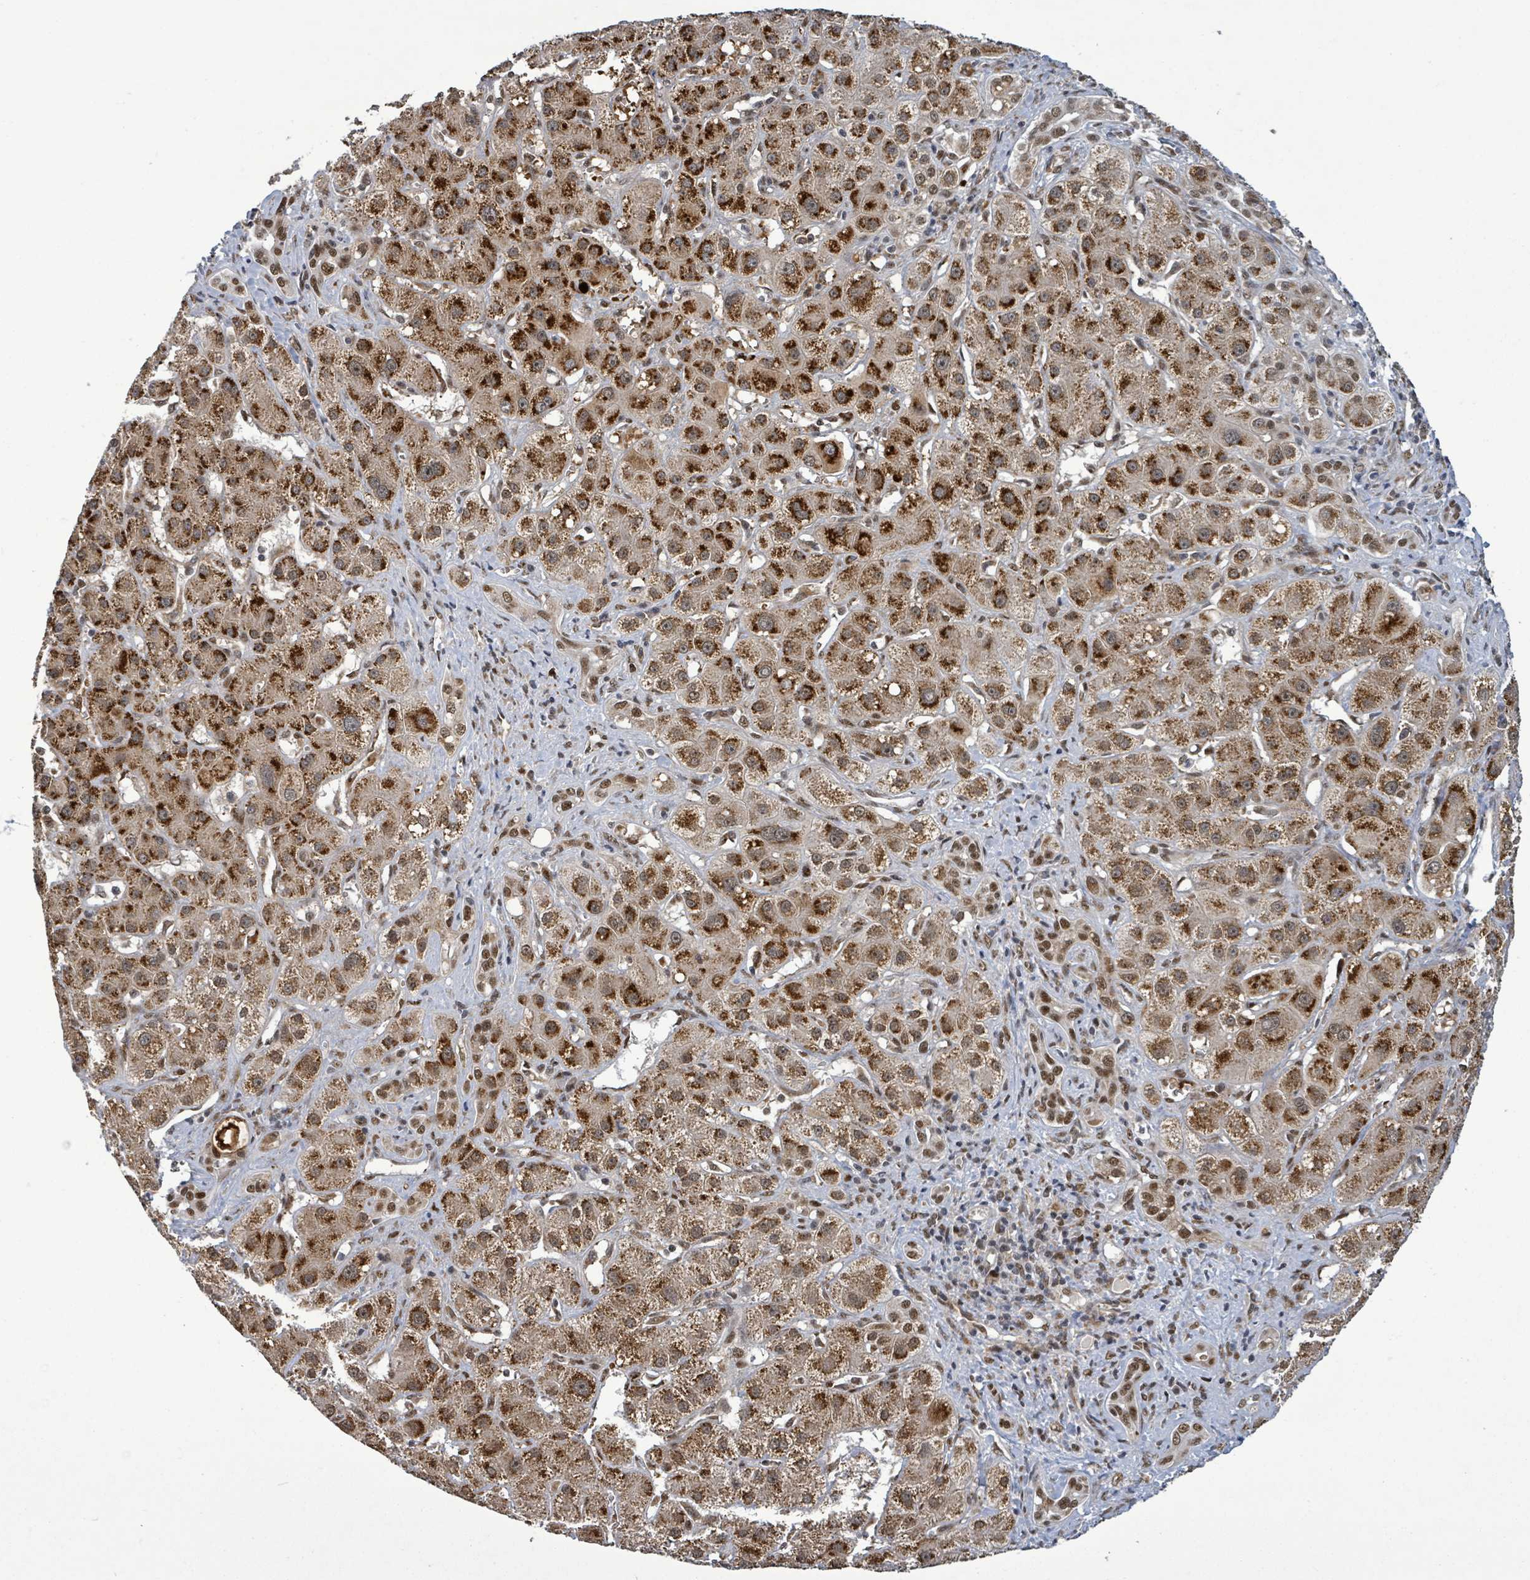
{"staining": {"intensity": "strong", "quantity": ">75%", "location": "cytoplasmic/membranous,nuclear"}, "tissue": "liver cancer", "cell_type": "Tumor cells", "image_type": "cancer", "snomed": [{"axis": "morphology", "description": "Cholangiocarcinoma"}, {"axis": "topography", "description": "Liver"}], "caption": "Immunohistochemical staining of human liver cancer displays strong cytoplasmic/membranous and nuclear protein positivity in about >75% of tumor cells. (DAB = brown stain, brightfield microscopy at high magnification).", "gene": "PATZ1", "patient": {"sex": "male", "age": 67}}